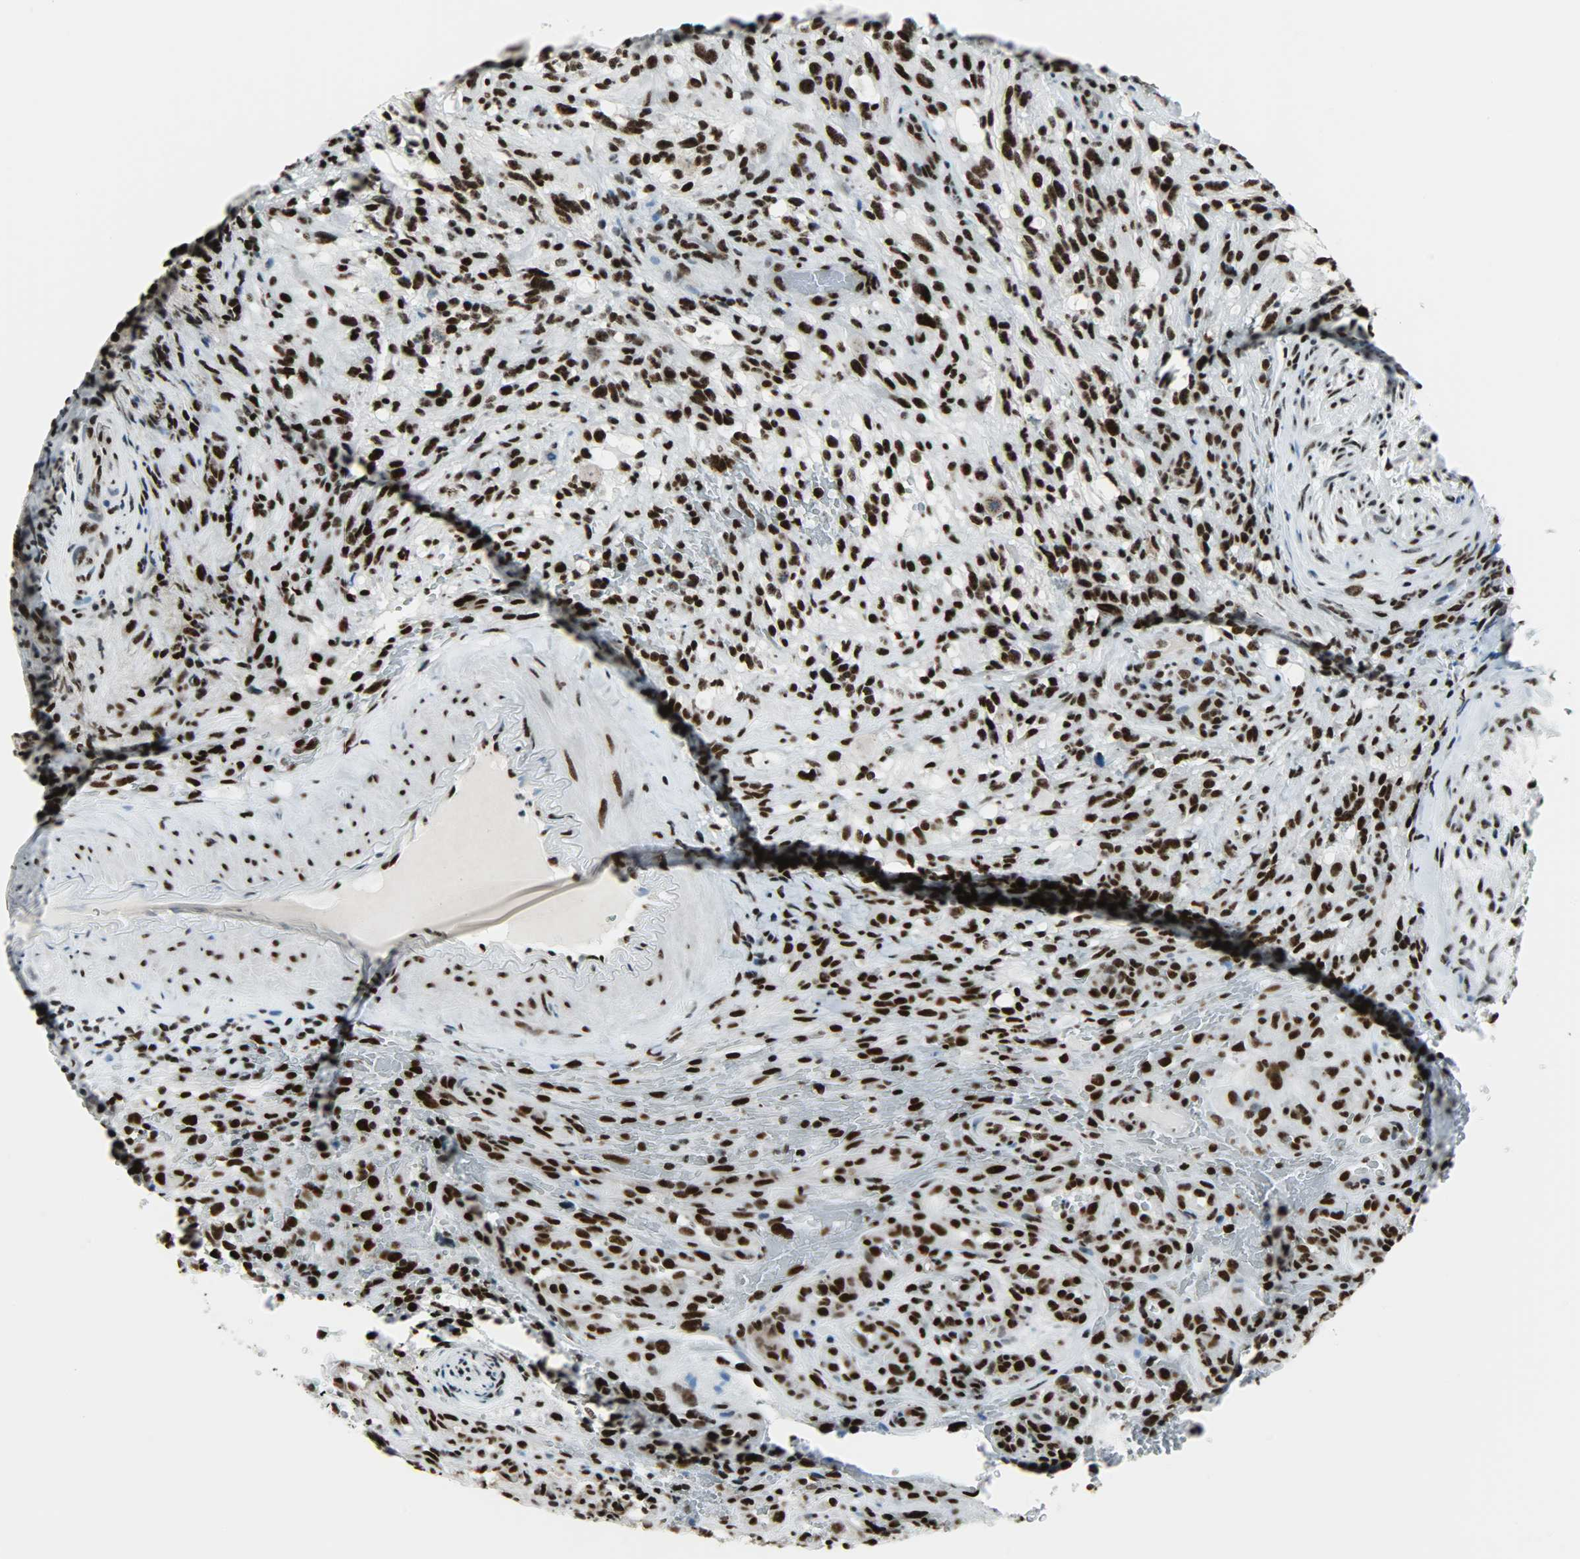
{"staining": {"intensity": "strong", "quantity": ">75%", "location": "nuclear"}, "tissue": "glioma", "cell_type": "Tumor cells", "image_type": "cancer", "snomed": [{"axis": "morphology", "description": "Normal tissue, NOS"}, {"axis": "morphology", "description": "Glioma, malignant, High grade"}, {"axis": "topography", "description": "Cerebral cortex"}], "caption": "There is high levels of strong nuclear staining in tumor cells of malignant glioma (high-grade), as demonstrated by immunohistochemical staining (brown color).", "gene": "SNRPA", "patient": {"sex": "male", "age": 75}}